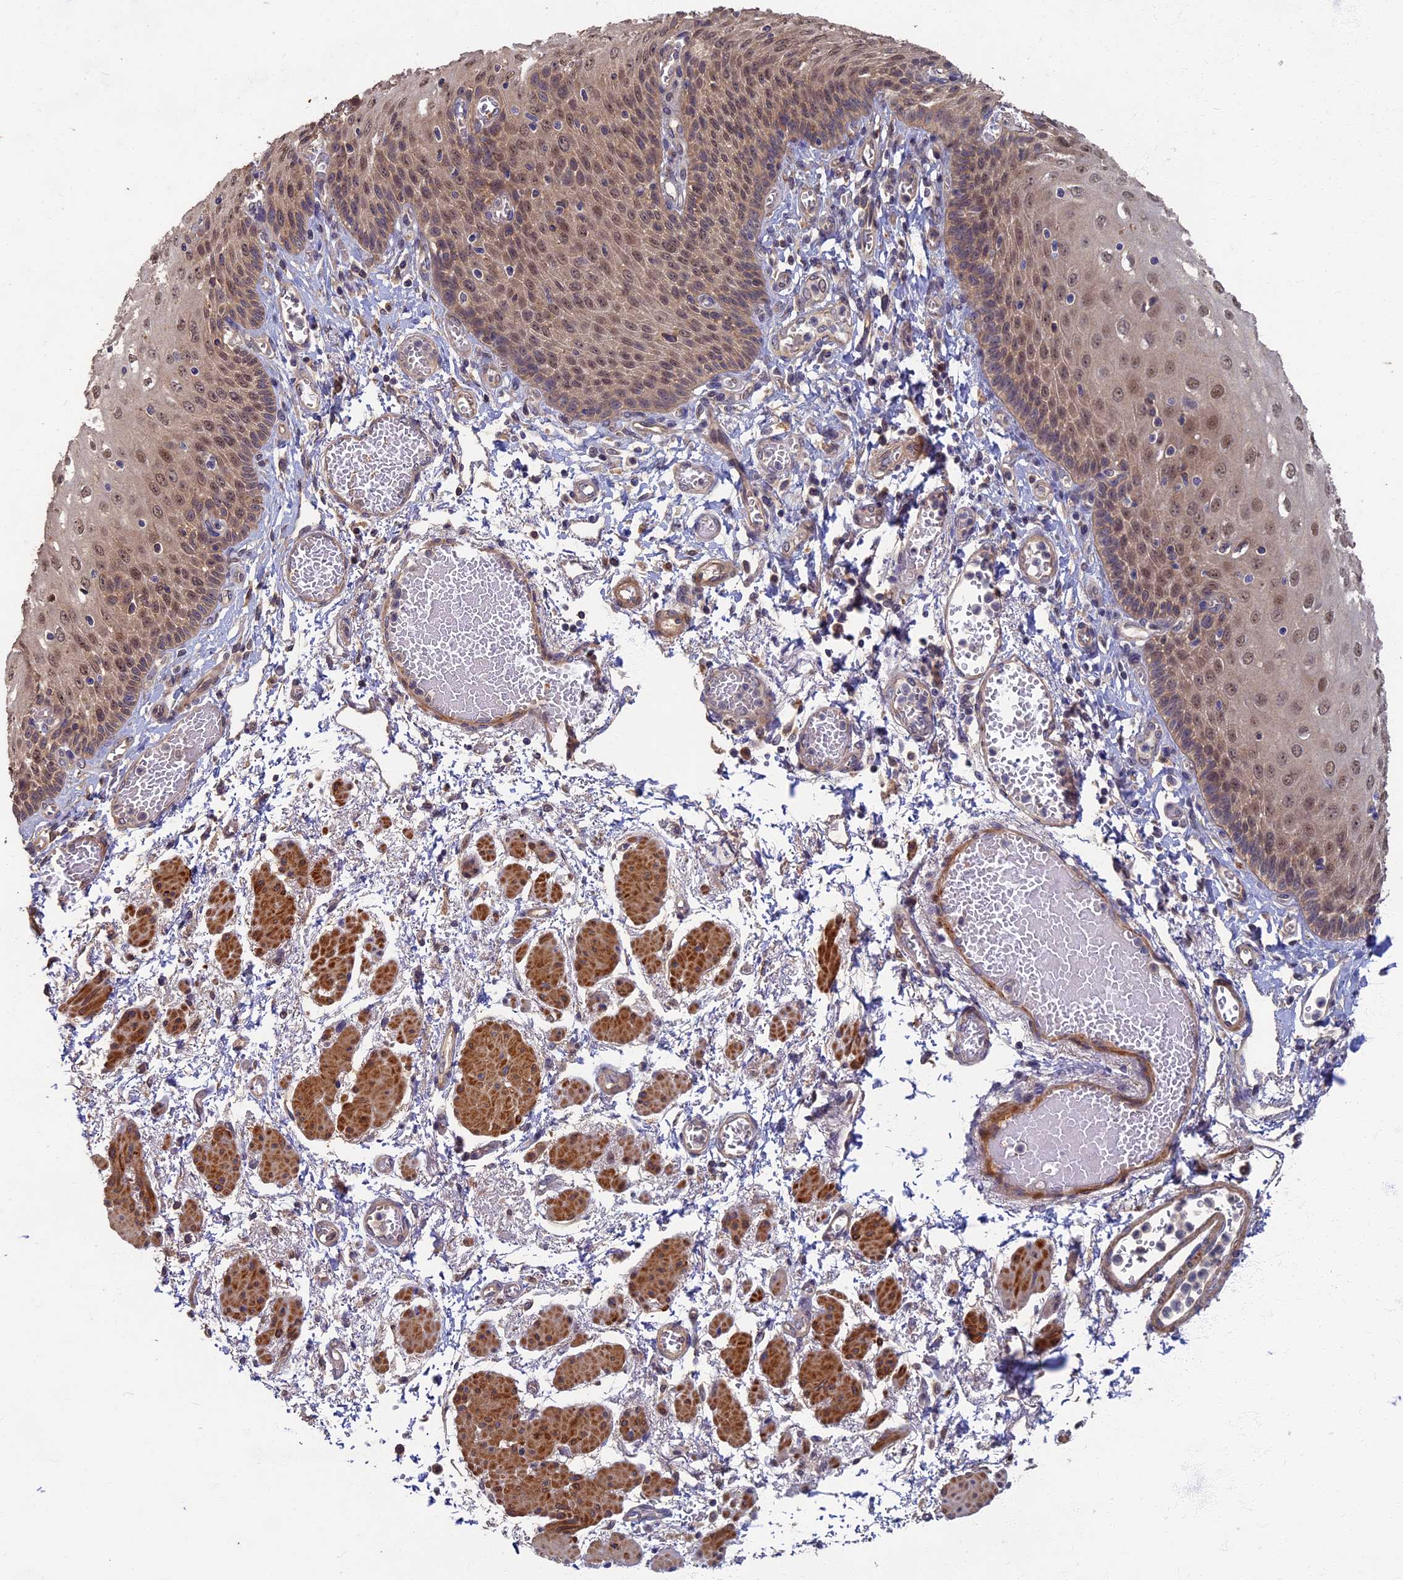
{"staining": {"intensity": "moderate", "quantity": "25%-75%", "location": "nuclear"}, "tissue": "esophagus", "cell_type": "Squamous epithelial cells", "image_type": "normal", "snomed": [{"axis": "morphology", "description": "Normal tissue, NOS"}, {"axis": "topography", "description": "Esophagus"}], "caption": "Immunohistochemical staining of normal esophagus displays 25%-75% levels of moderate nuclear protein staining in about 25%-75% of squamous epithelial cells. The staining was performed using DAB, with brown indicating positive protein expression. Nuclei are stained blue with hematoxylin.", "gene": "RSPH3", "patient": {"sex": "male", "age": 81}}